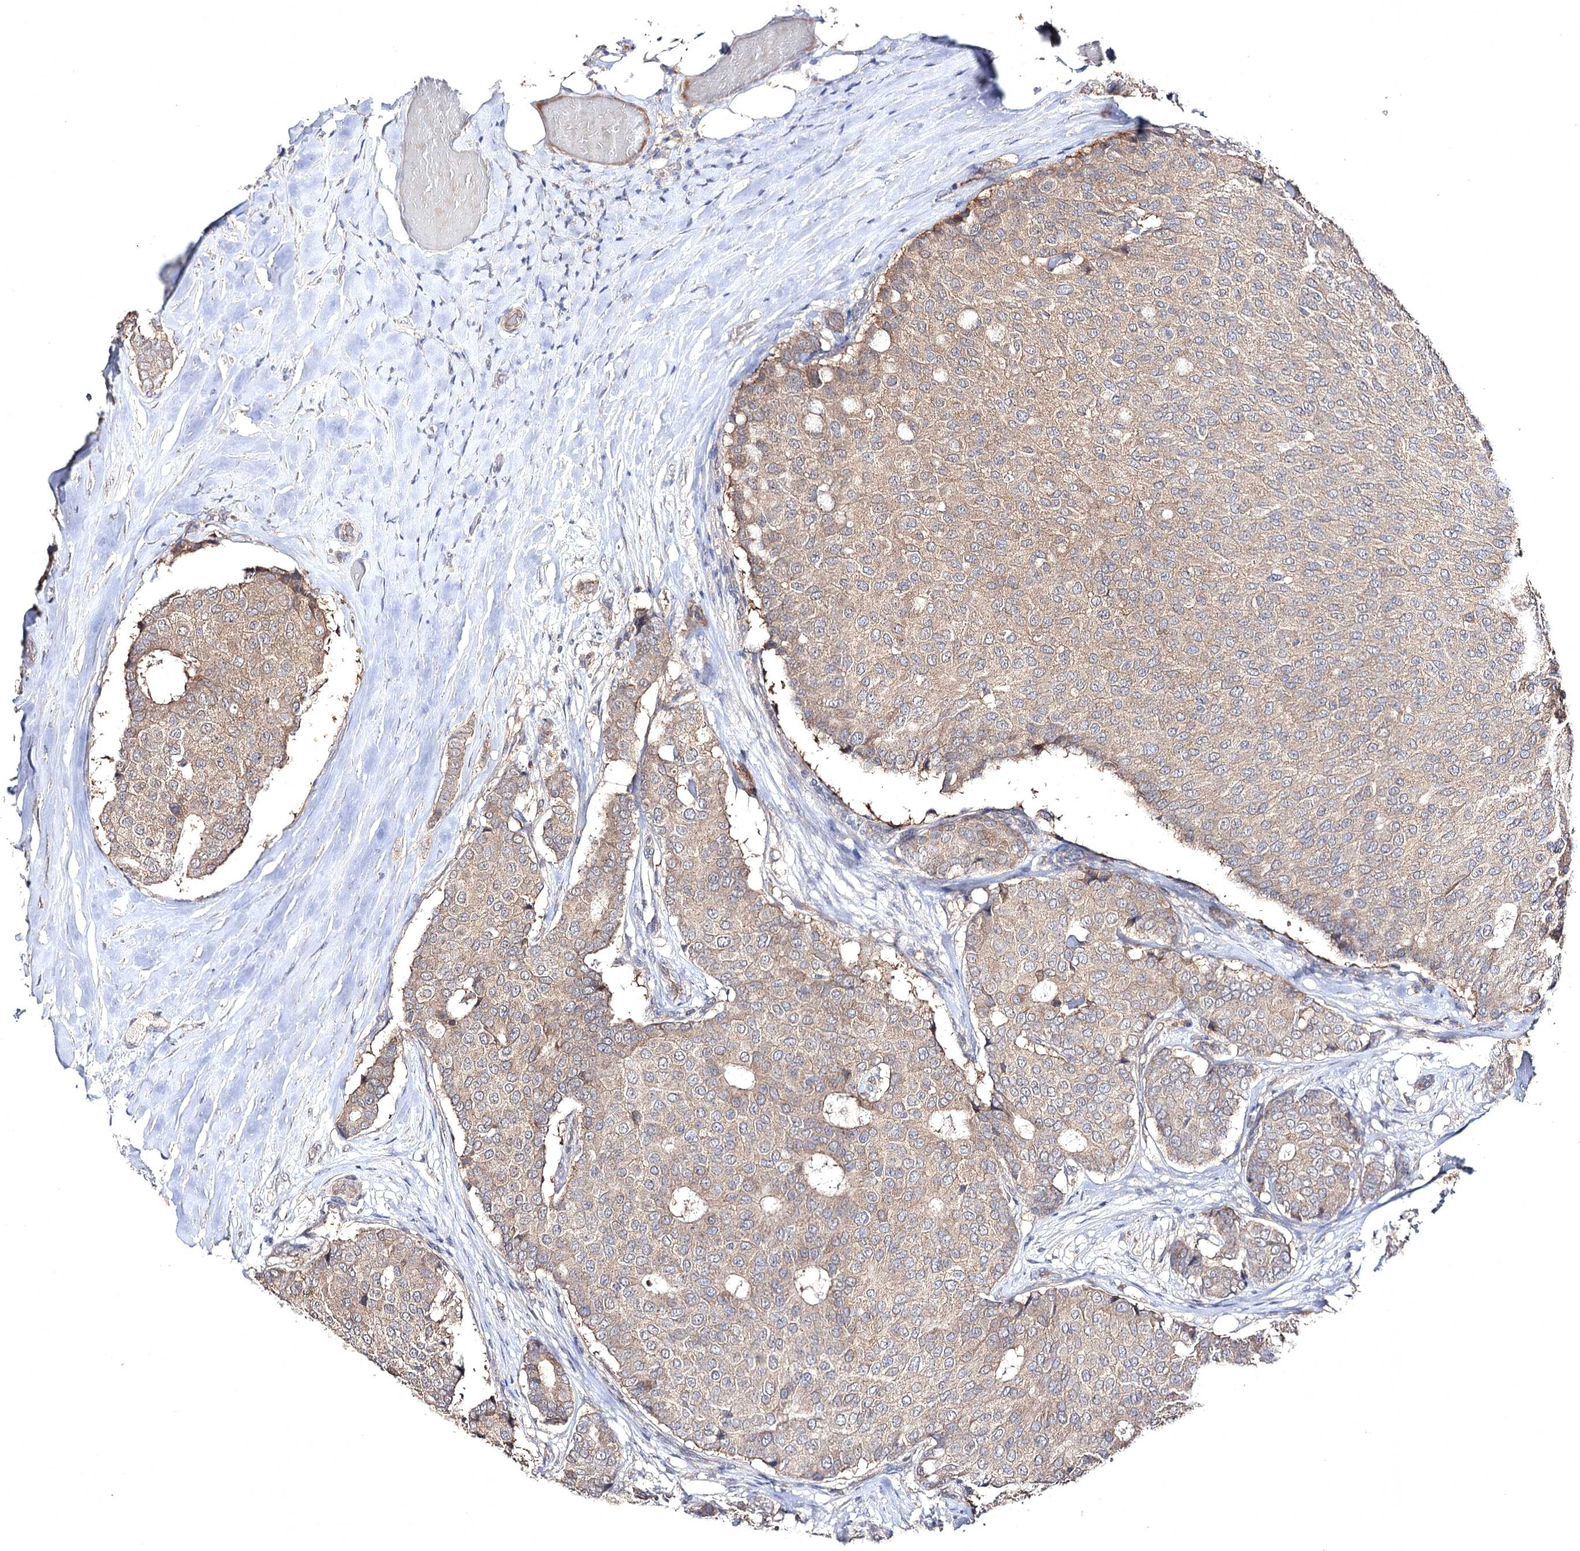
{"staining": {"intensity": "weak", "quantity": "25%-75%", "location": "cytoplasmic/membranous"}, "tissue": "breast cancer", "cell_type": "Tumor cells", "image_type": "cancer", "snomed": [{"axis": "morphology", "description": "Duct carcinoma"}, {"axis": "topography", "description": "Breast"}], "caption": "This histopathology image exhibits intraductal carcinoma (breast) stained with immunohistochemistry (IHC) to label a protein in brown. The cytoplasmic/membranous of tumor cells show weak positivity for the protein. Nuclei are counter-stained blue.", "gene": "SEMA4G", "patient": {"sex": "female", "age": 75}}